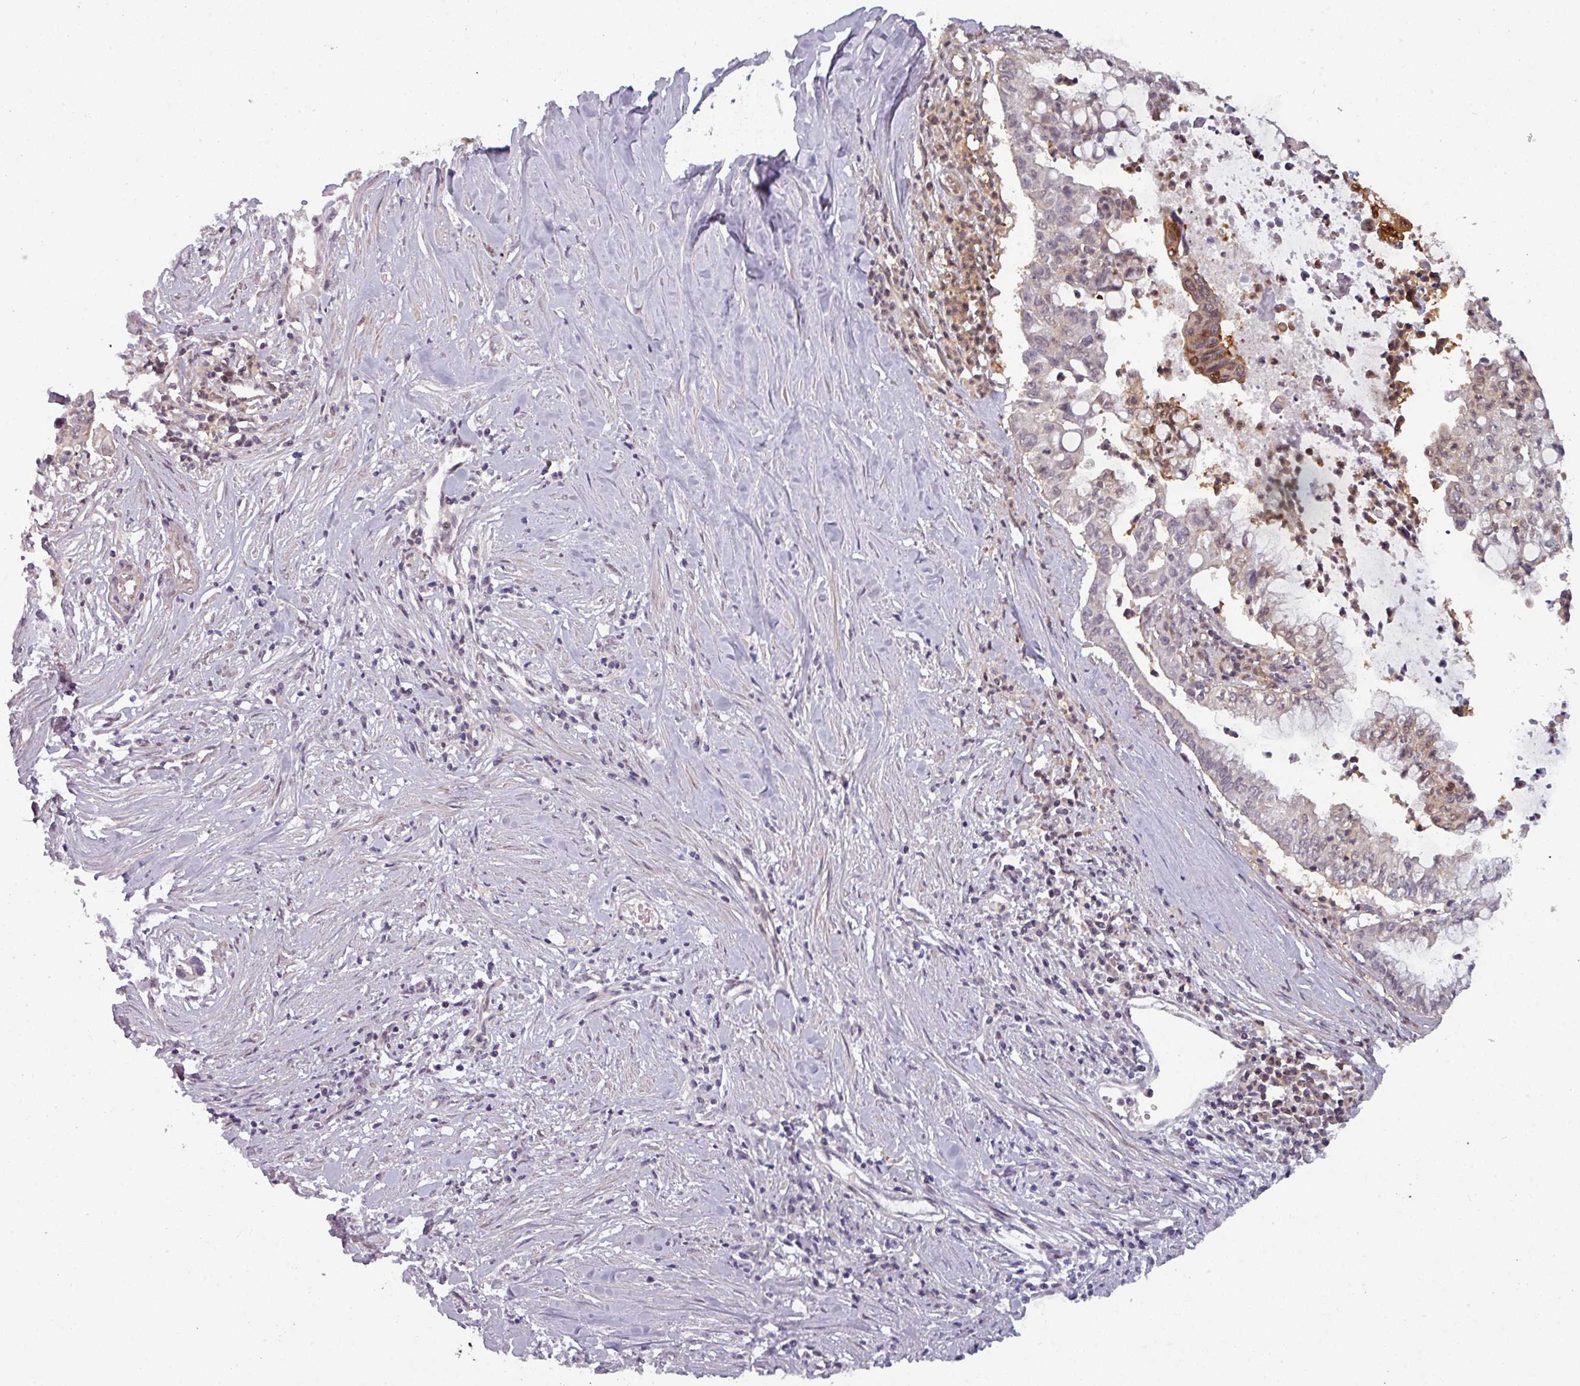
{"staining": {"intensity": "moderate", "quantity": "<25%", "location": "cytoplasmic/membranous"}, "tissue": "pancreatic cancer", "cell_type": "Tumor cells", "image_type": "cancer", "snomed": [{"axis": "morphology", "description": "Adenocarcinoma, NOS"}, {"axis": "topography", "description": "Pancreas"}], "caption": "Immunohistochemical staining of pancreatic adenocarcinoma shows moderate cytoplasmic/membranous protein expression in approximately <25% of tumor cells.", "gene": "PRAMEF12", "patient": {"sex": "male", "age": 73}}